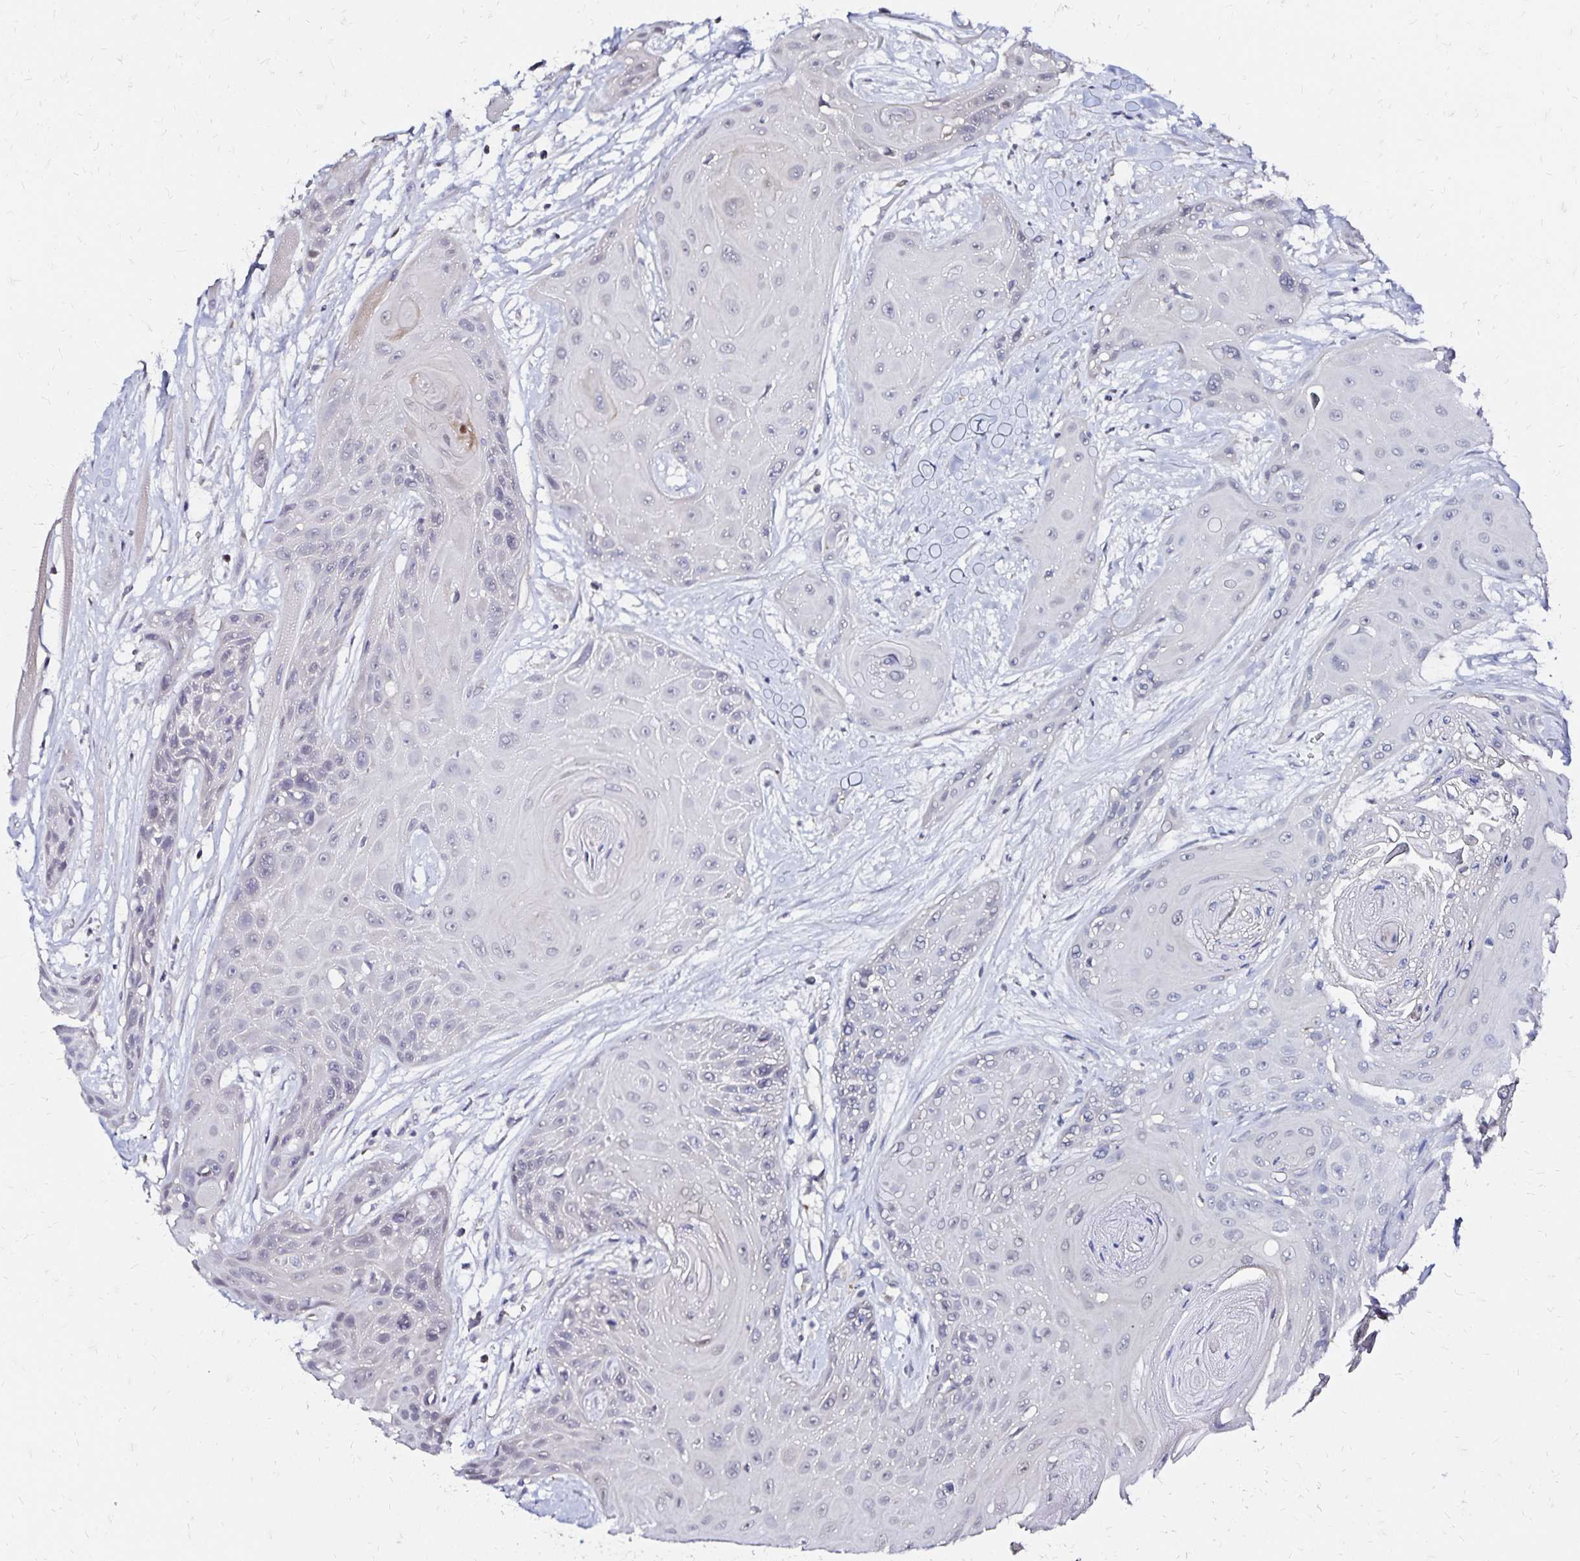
{"staining": {"intensity": "negative", "quantity": "none", "location": "none"}, "tissue": "head and neck cancer", "cell_type": "Tumor cells", "image_type": "cancer", "snomed": [{"axis": "morphology", "description": "Squamous cell carcinoma, NOS"}, {"axis": "topography", "description": "Head-Neck"}], "caption": "Human head and neck squamous cell carcinoma stained for a protein using immunohistochemistry shows no expression in tumor cells.", "gene": "SLC5A1", "patient": {"sex": "female", "age": 73}}